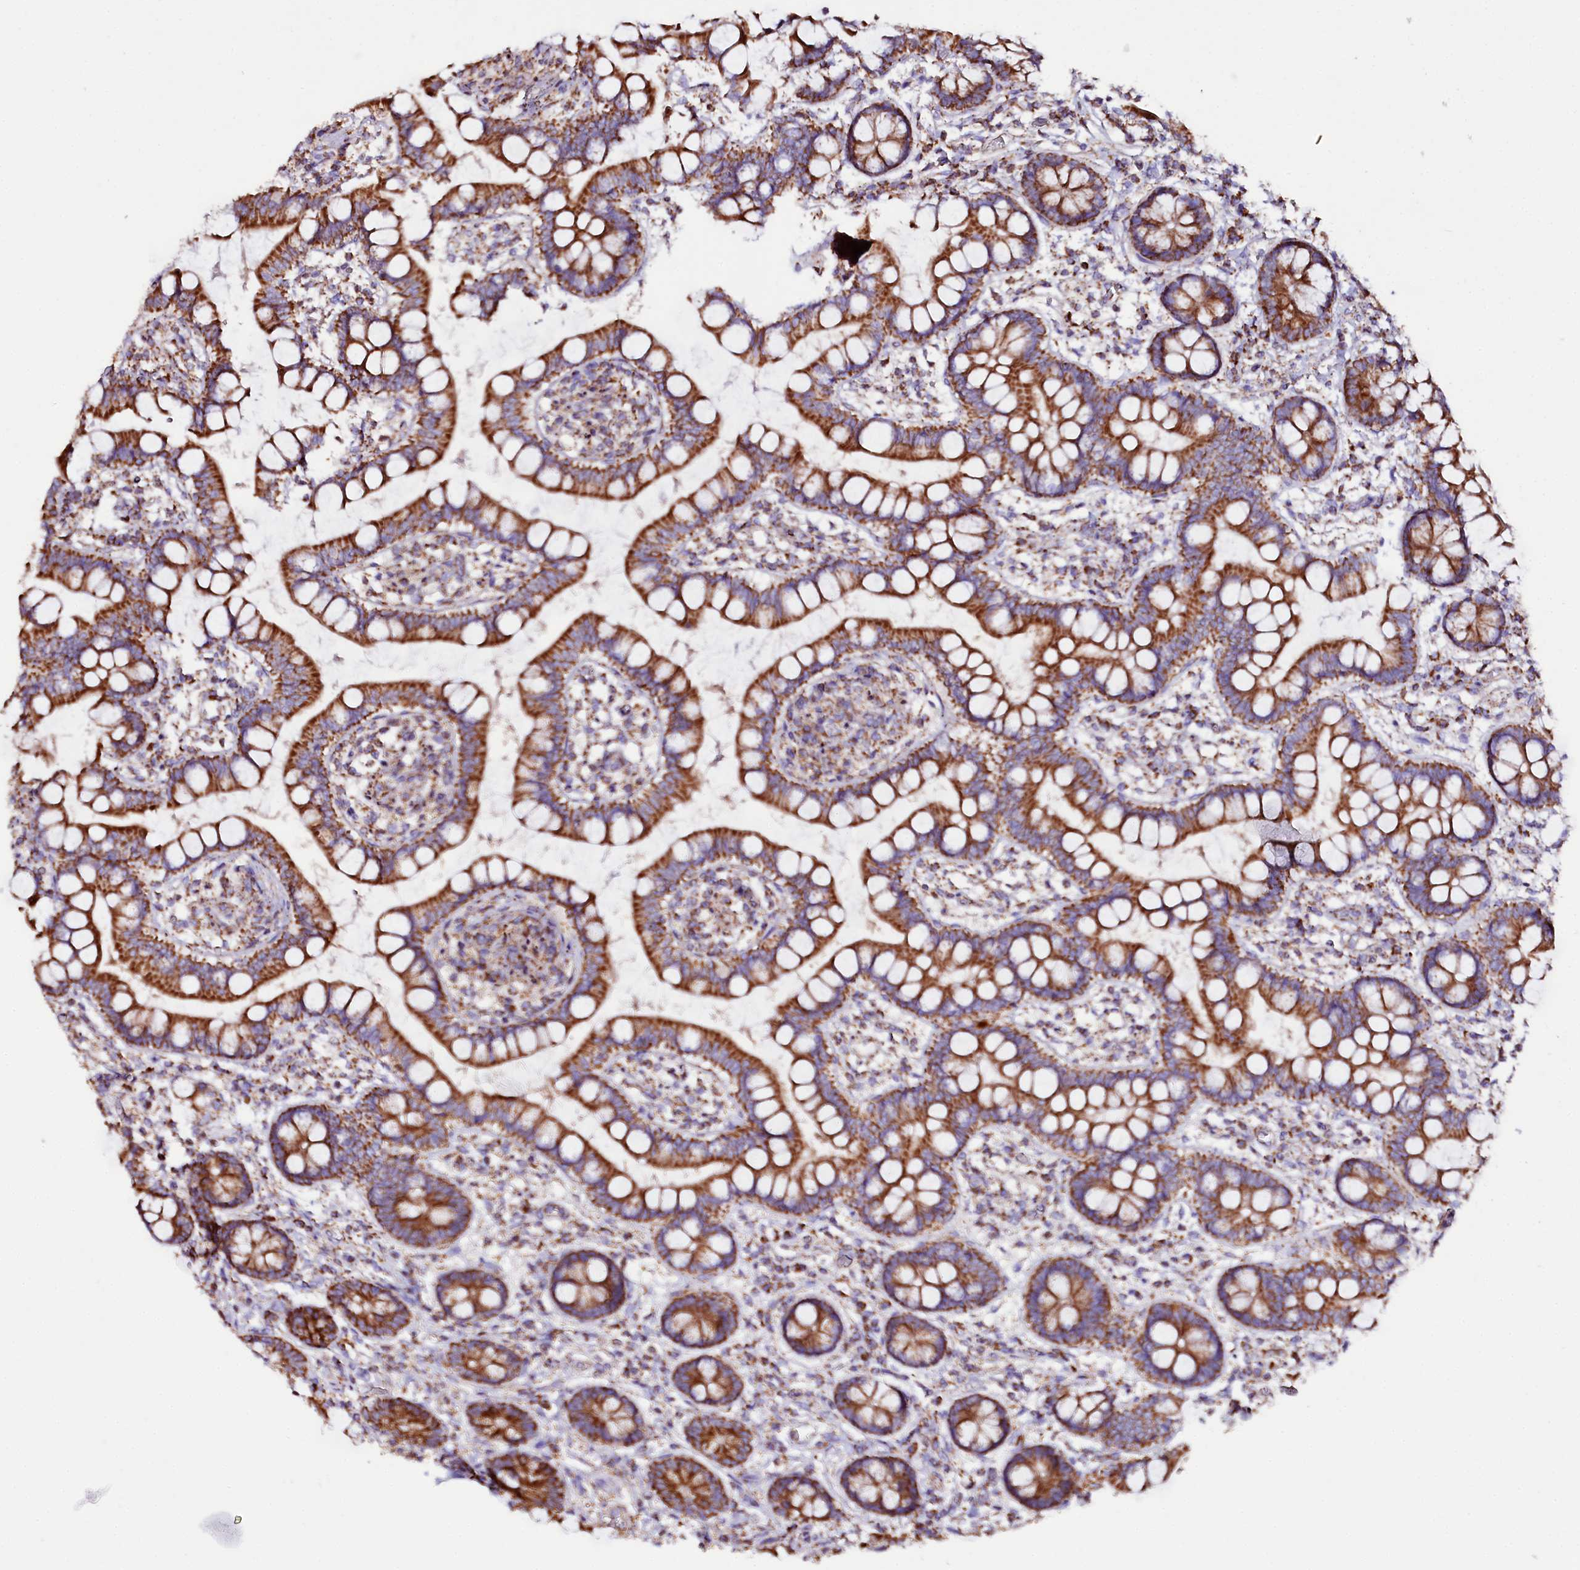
{"staining": {"intensity": "strong", "quantity": ">75%", "location": "cytoplasmic/membranous"}, "tissue": "small intestine", "cell_type": "Glandular cells", "image_type": "normal", "snomed": [{"axis": "morphology", "description": "Normal tissue, NOS"}, {"axis": "topography", "description": "Small intestine"}], "caption": "Immunohistochemical staining of unremarkable human small intestine displays >75% levels of strong cytoplasmic/membranous protein positivity in about >75% of glandular cells.", "gene": "APLP2", "patient": {"sex": "male", "age": 52}}